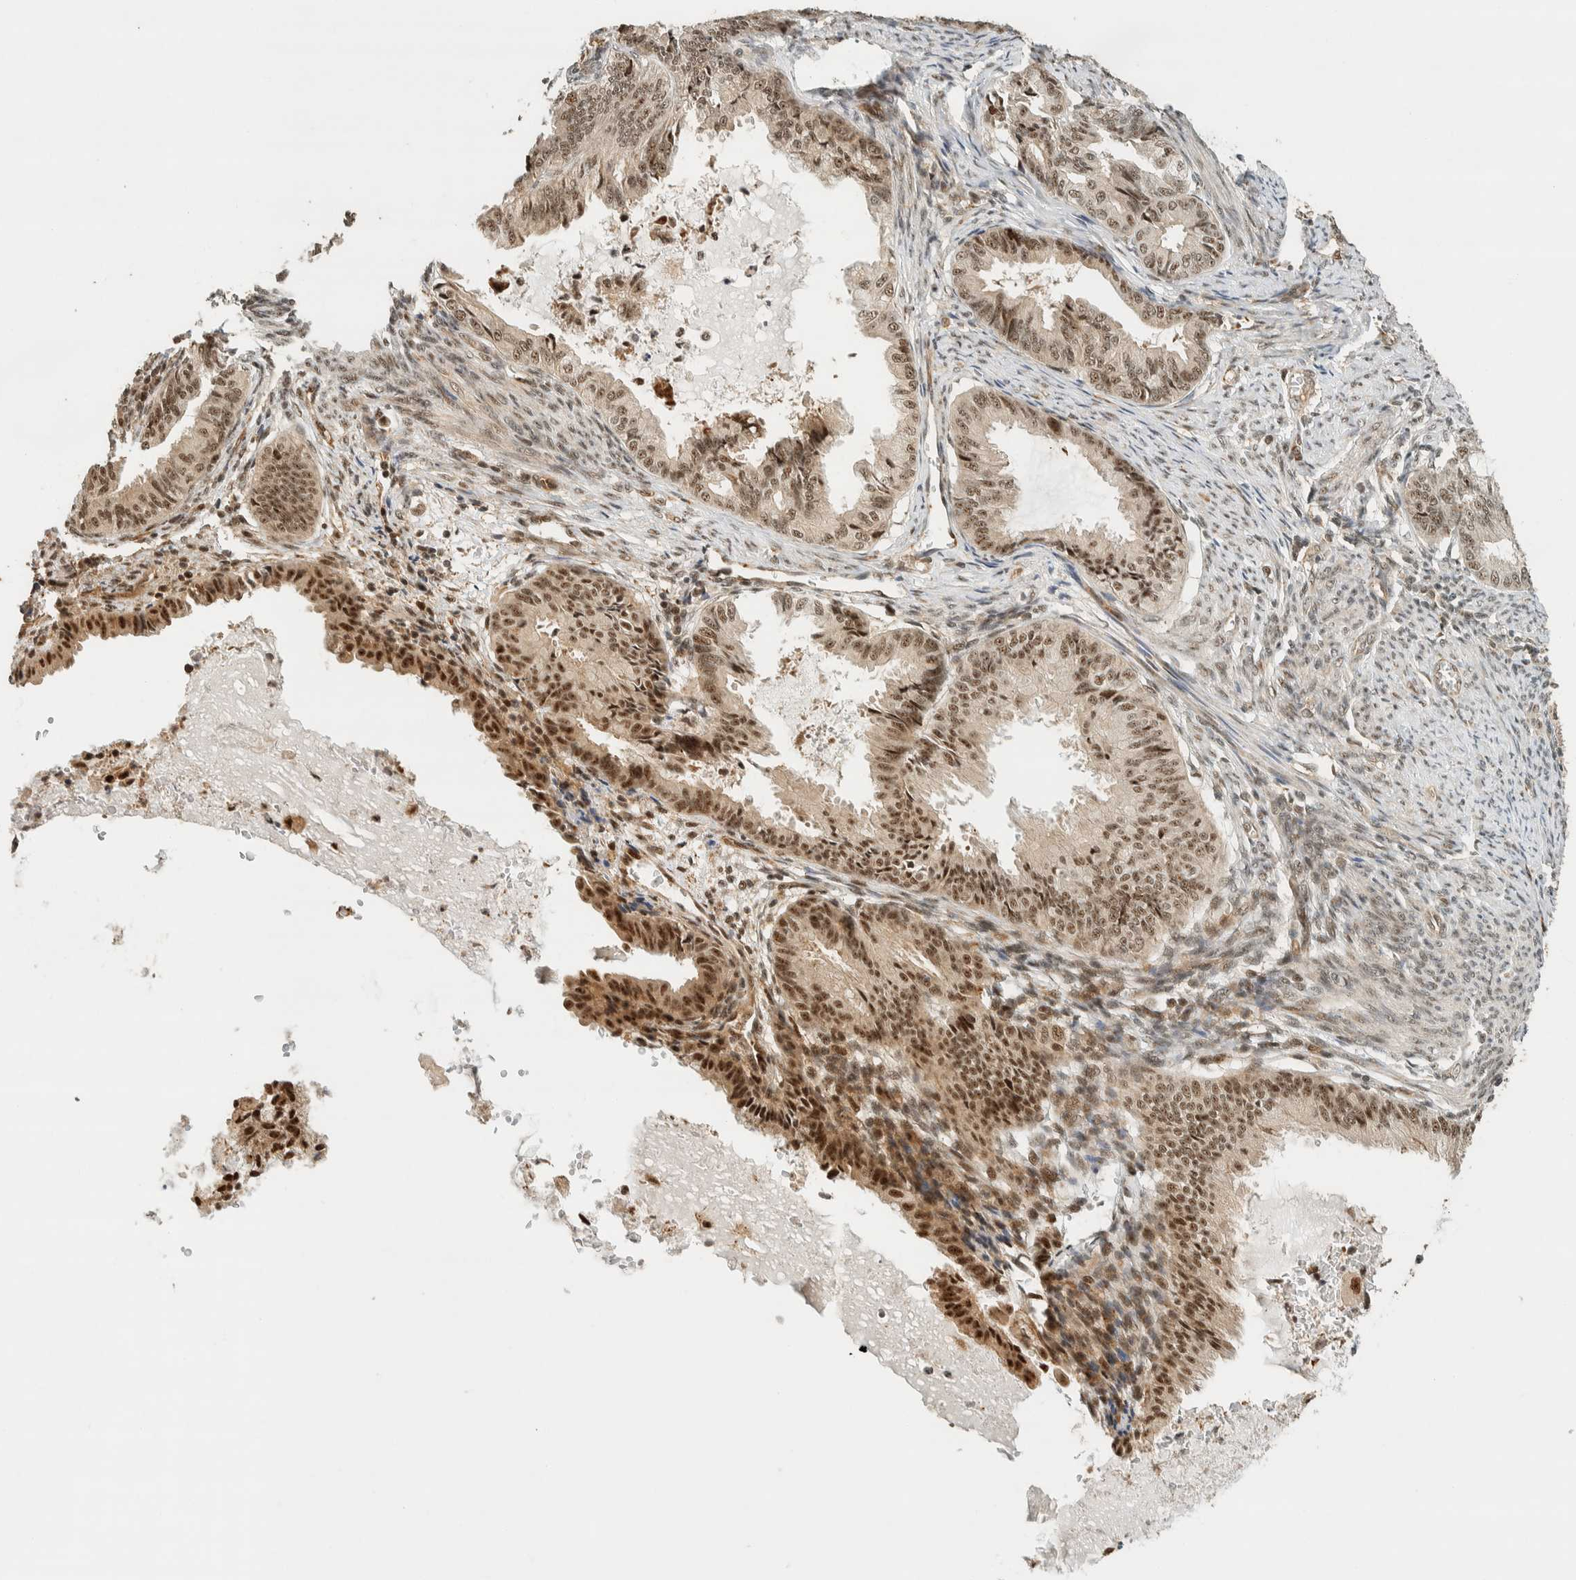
{"staining": {"intensity": "moderate", "quantity": ">75%", "location": "nuclear"}, "tissue": "endometrial cancer", "cell_type": "Tumor cells", "image_type": "cancer", "snomed": [{"axis": "morphology", "description": "Adenocarcinoma, NOS"}, {"axis": "topography", "description": "Endometrium"}], "caption": "Immunohistochemical staining of endometrial cancer (adenocarcinoma) shows moderate nuclear protein positivity in approximately >75% of tumor cells.", "gene": "SIK1", "patient": {"sex": "female", "age": 86}}